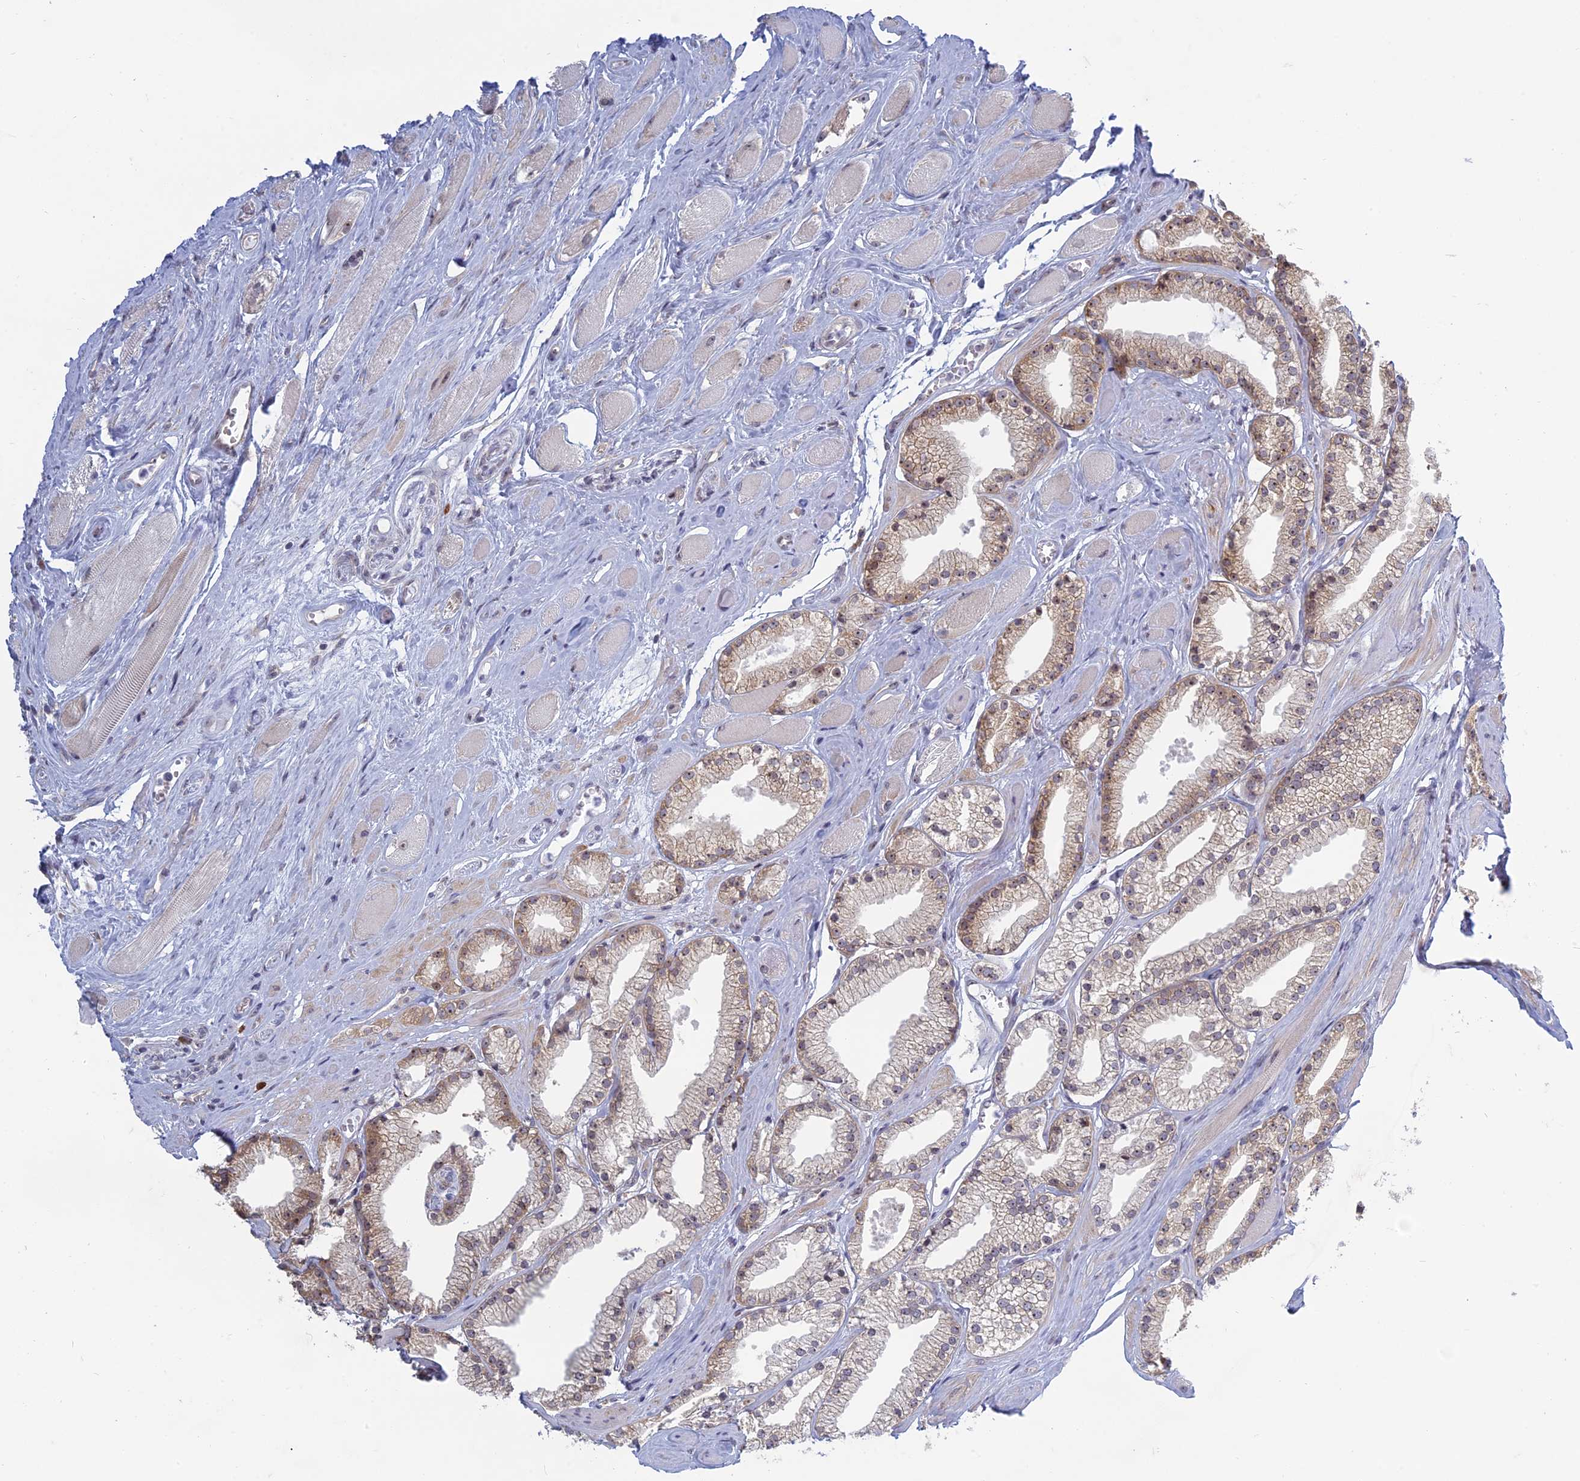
{"staining": {"intensity": "weak", "quantity": "<25%", "location": "cytoplasmic/membranous"}, "tissue": "prostate cancer", "cell_type": "Tumor cells", "image_type": "cancer", "snomed": [{"axis": "morphology", "description": "Adenocarcinoma, High grade"}, {"axis": "topography", "description": "Prostate"}], "caption": "Prostate cancer (adenocarcinoma (high-grade)) was stained to show a protein in brown. There is no significant positivity in tumor cells. Nuclei are stained in blue.", "gene": "RPS19BP1", "patient": {"sex": "male", "age": 67}}